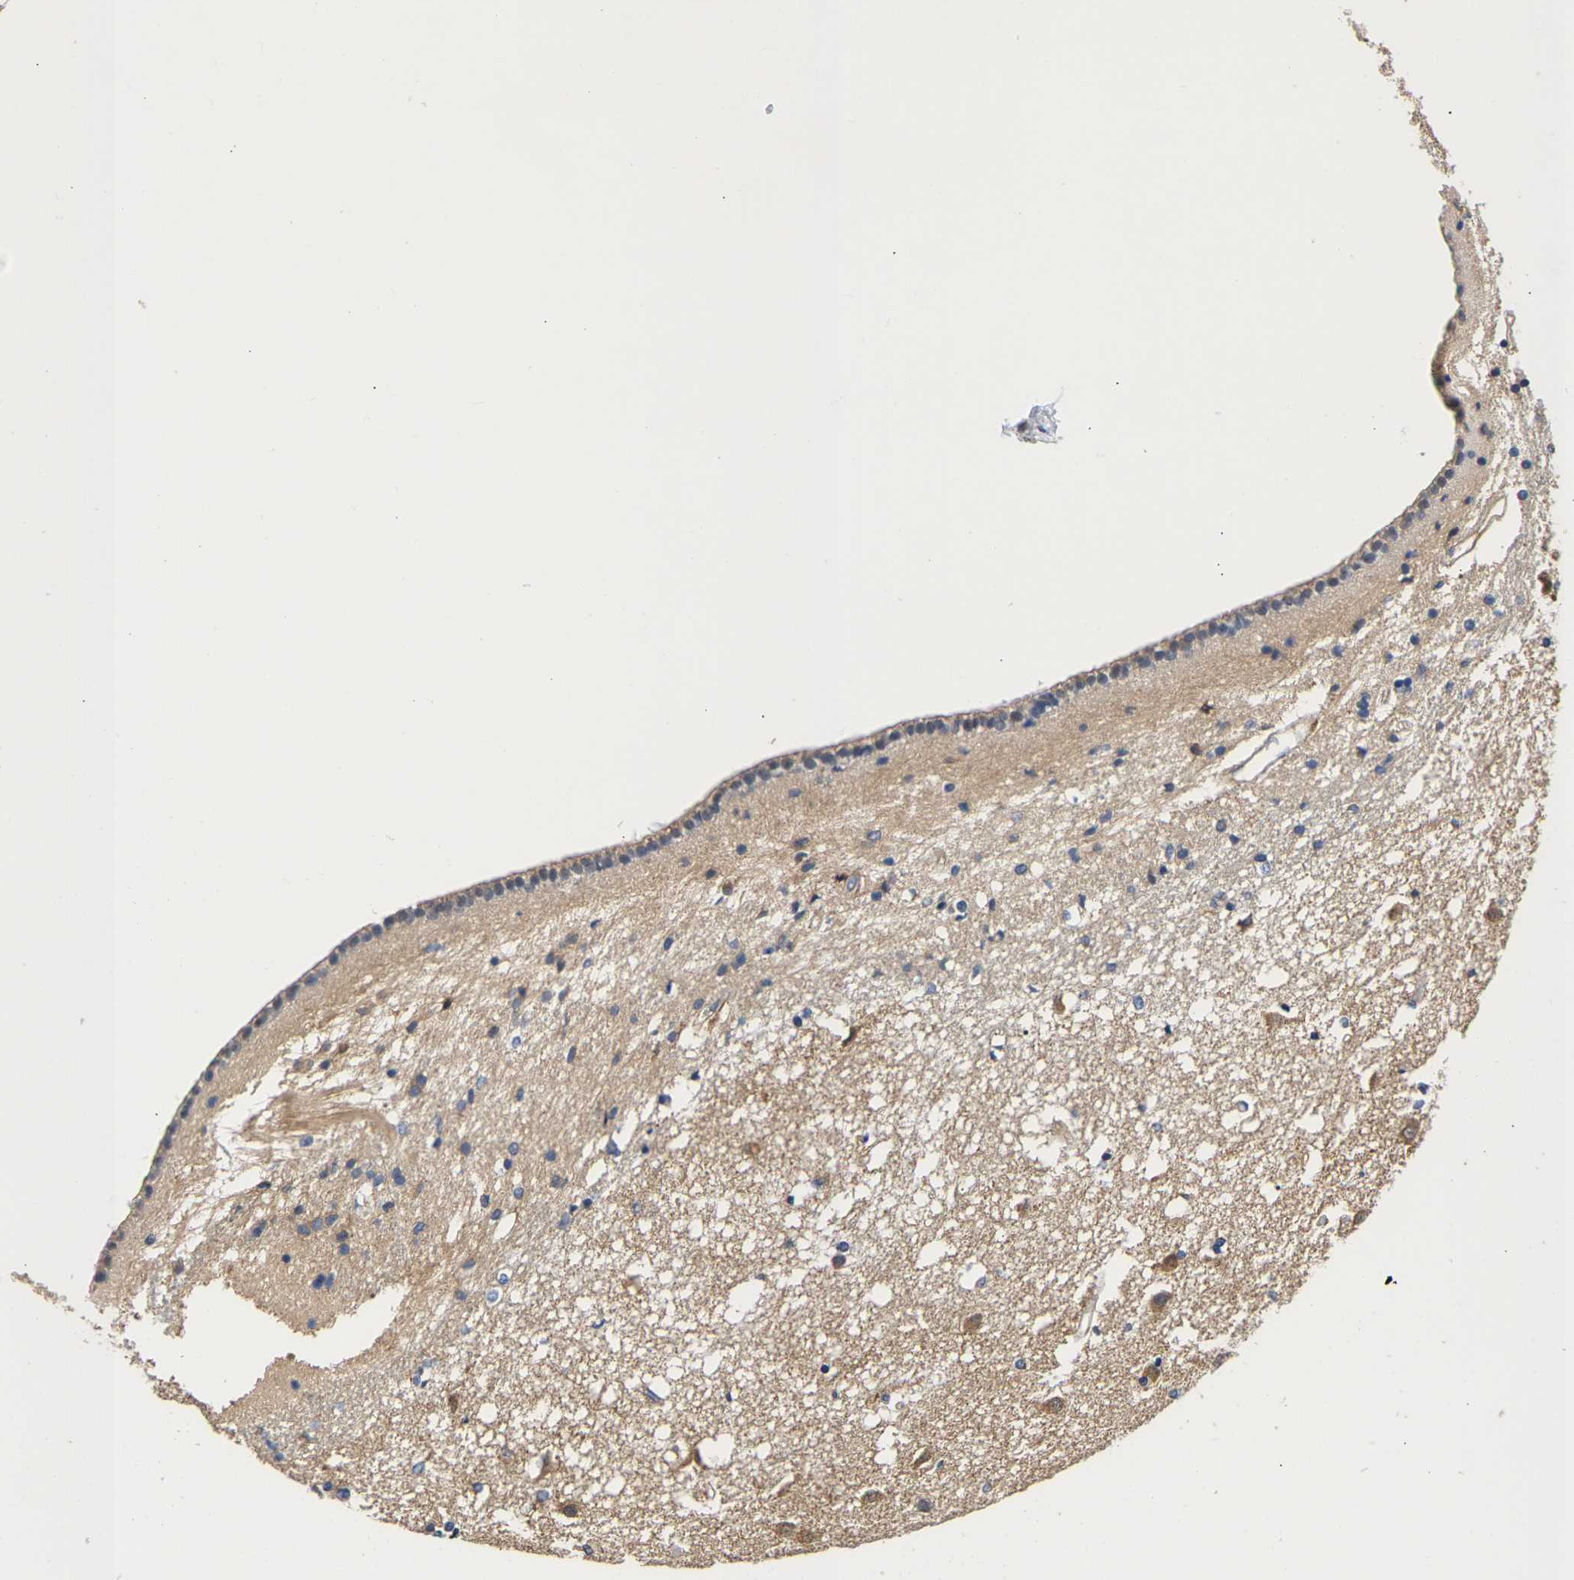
{"staining": {"intensity": "moderate", "quantity": "<25%", "location": "cytoplasmic/membranous"}, "tissue": "caudate", "cell_type": "Glial cells", "image_type": "normal", "snomed": [{"axis": "morphology", "description": "Normal tissue, NOS"}, {"axis": "topography", "description": "Lateral ventricle wall"}], "caption": "DAB (3,3'-diaminobenzidine) immunohistochemical staining of benign human caudate exhibits moderate cytoplasmic/membranous protein staining in approximately <25% of glial cells.", "gene": "CCDC6", "patient": {"sex": "male", "age": 45}}